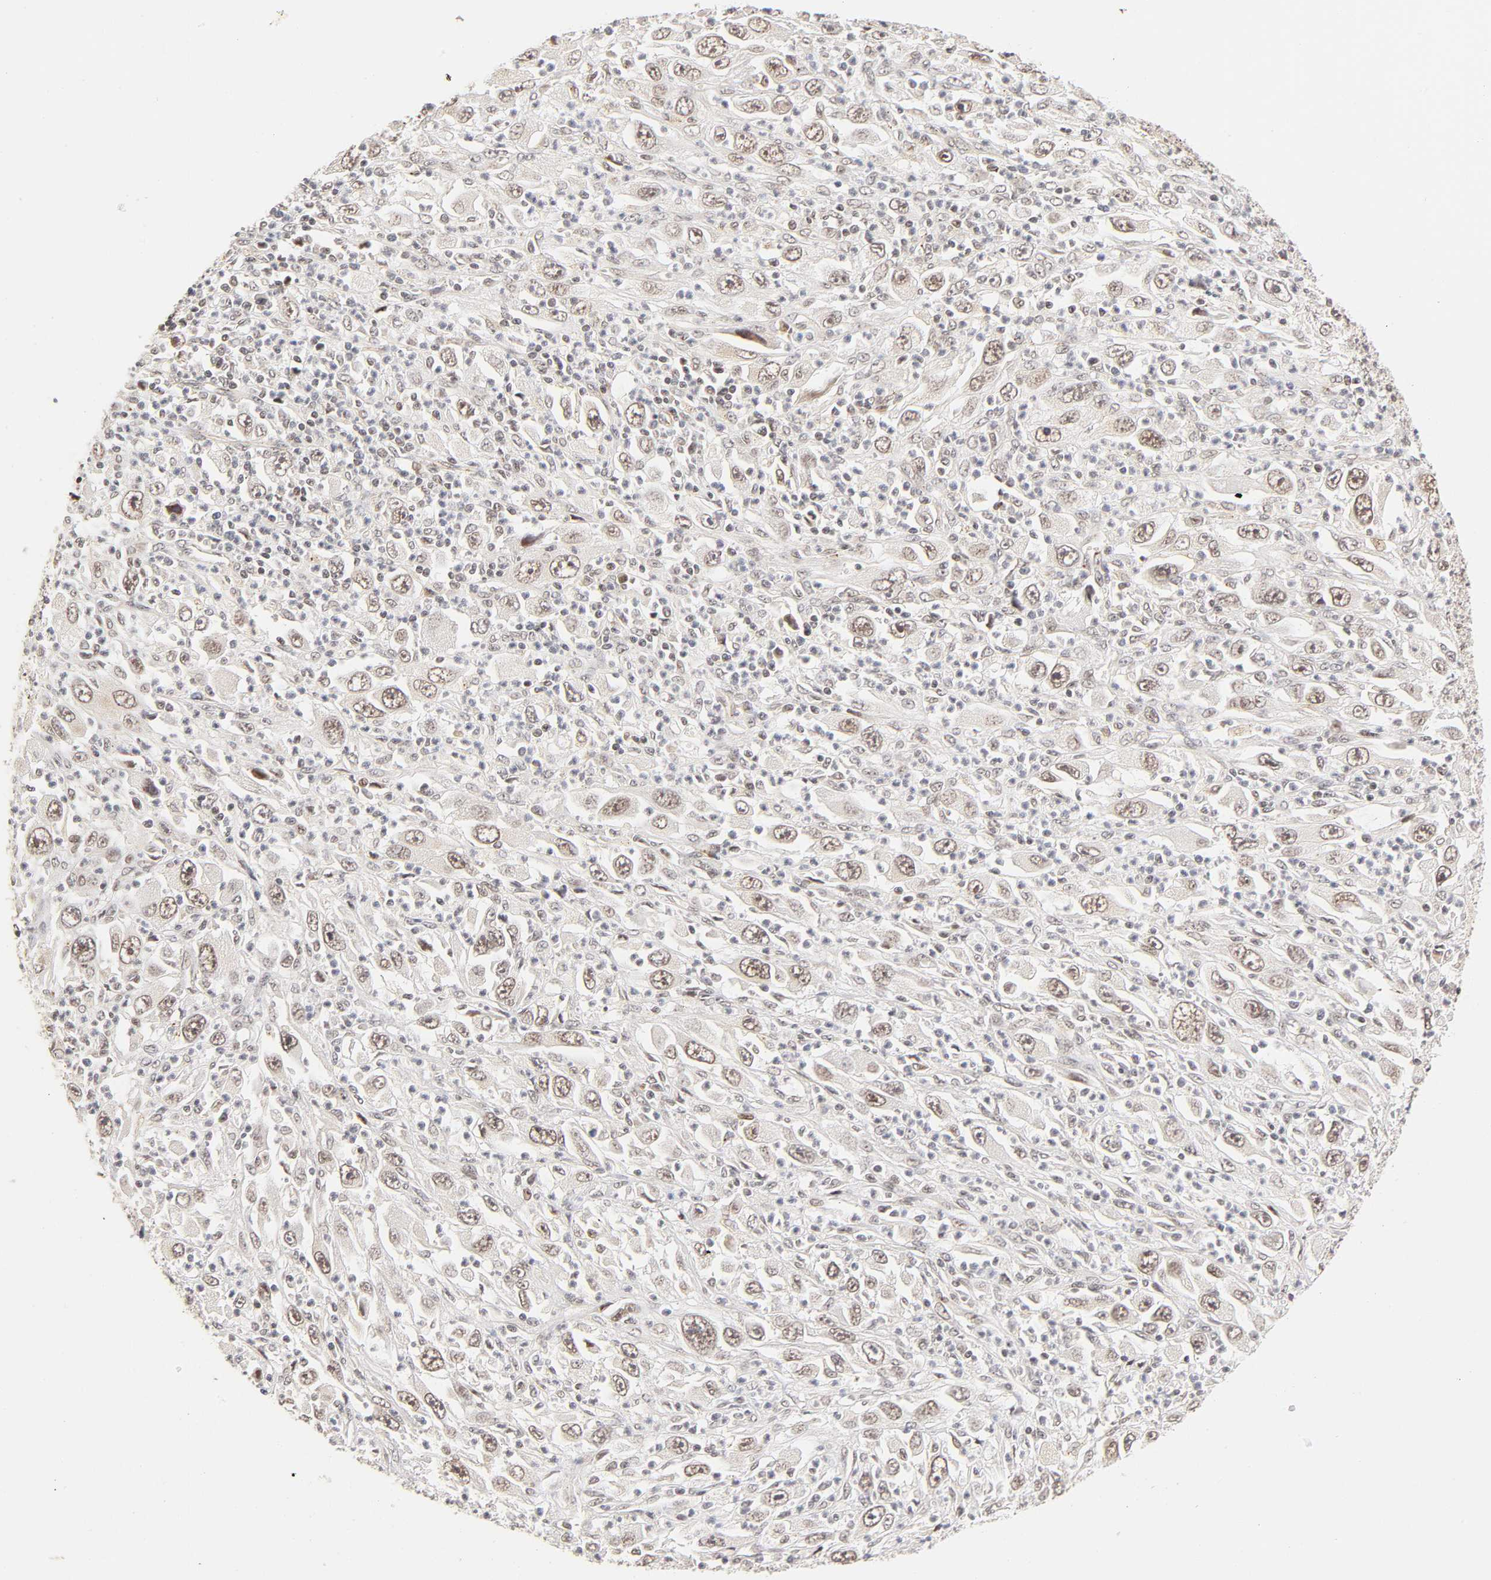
{"staining": {"intensity": "negative", "quantity": "none", "location": "none"}, "tissue": "melanoma", "cell_type": "Tumor cells", "image_type": "cancer", "snomed": [{"axis": "morphology", "description": "Malignant melanoma, Metastatic site"}, {"axis": "topography", "description": "Skin"}], "caption": "Immunohistochemistry (IHC) micrograph of melanoma stained for a protein (brown), which displays no staining in tumor cells.", "gene": "TAF10", "patient": {"sex": "female", "age": 56}}